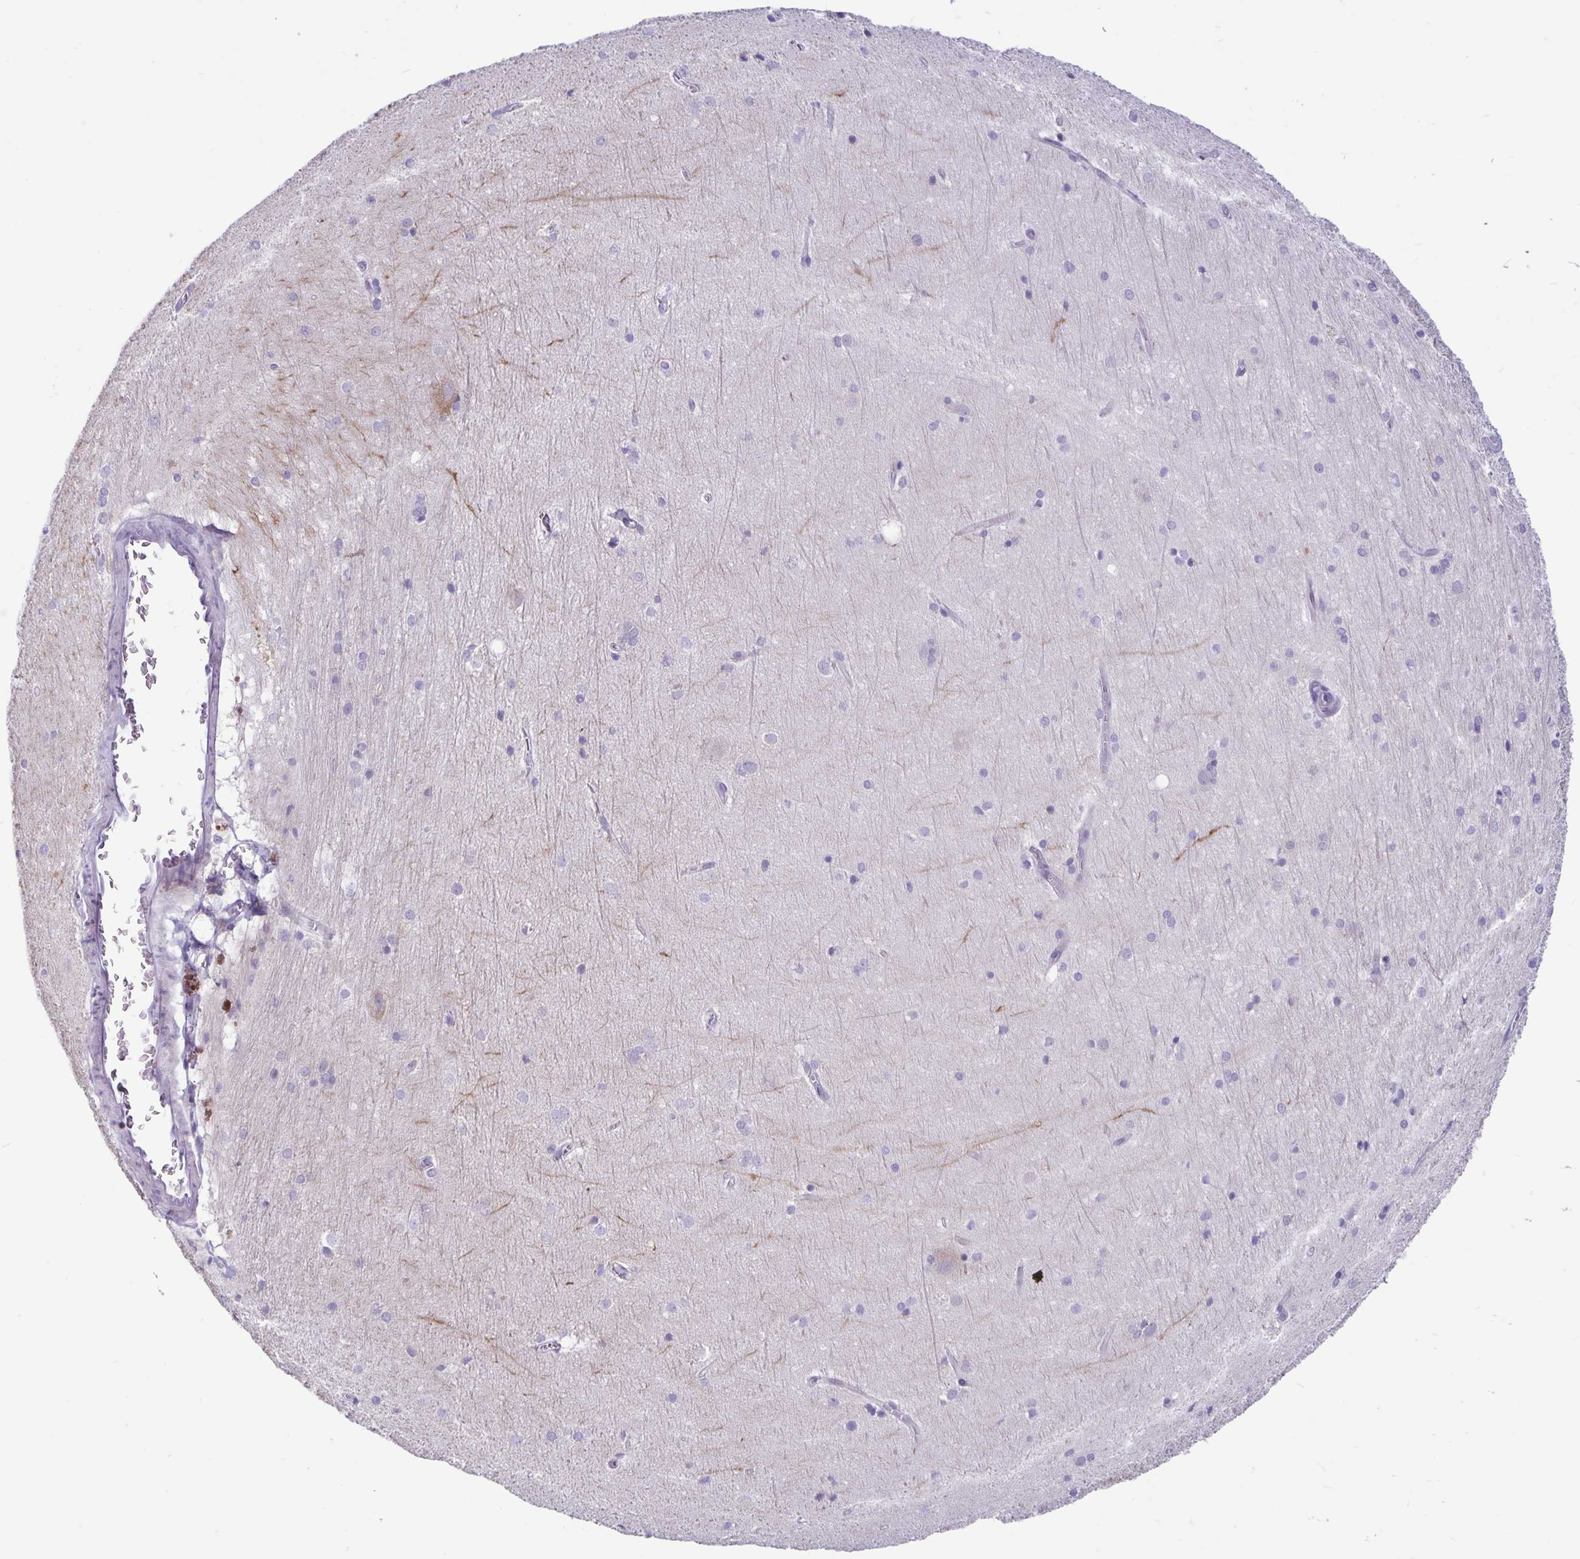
{"staining": {"intensity": "negative", "quantity": "none", "location": "none"}, "tissue": "hippocampus", "cell_type": "Glial cells", "image_type": "normal", "snomed": [{"axis": "morphology", "description": "Normal tissue, NOS"}, {"axis": "topography", "description": "Cerebral cortex"}, {"axis": "topography", "description": "Hippocampus"}], "caption": "Glial cells show no significant protein positivity in benign hippocampus.", "gene": "IBTK", "patient": {"sex": "female", "age": 19}}